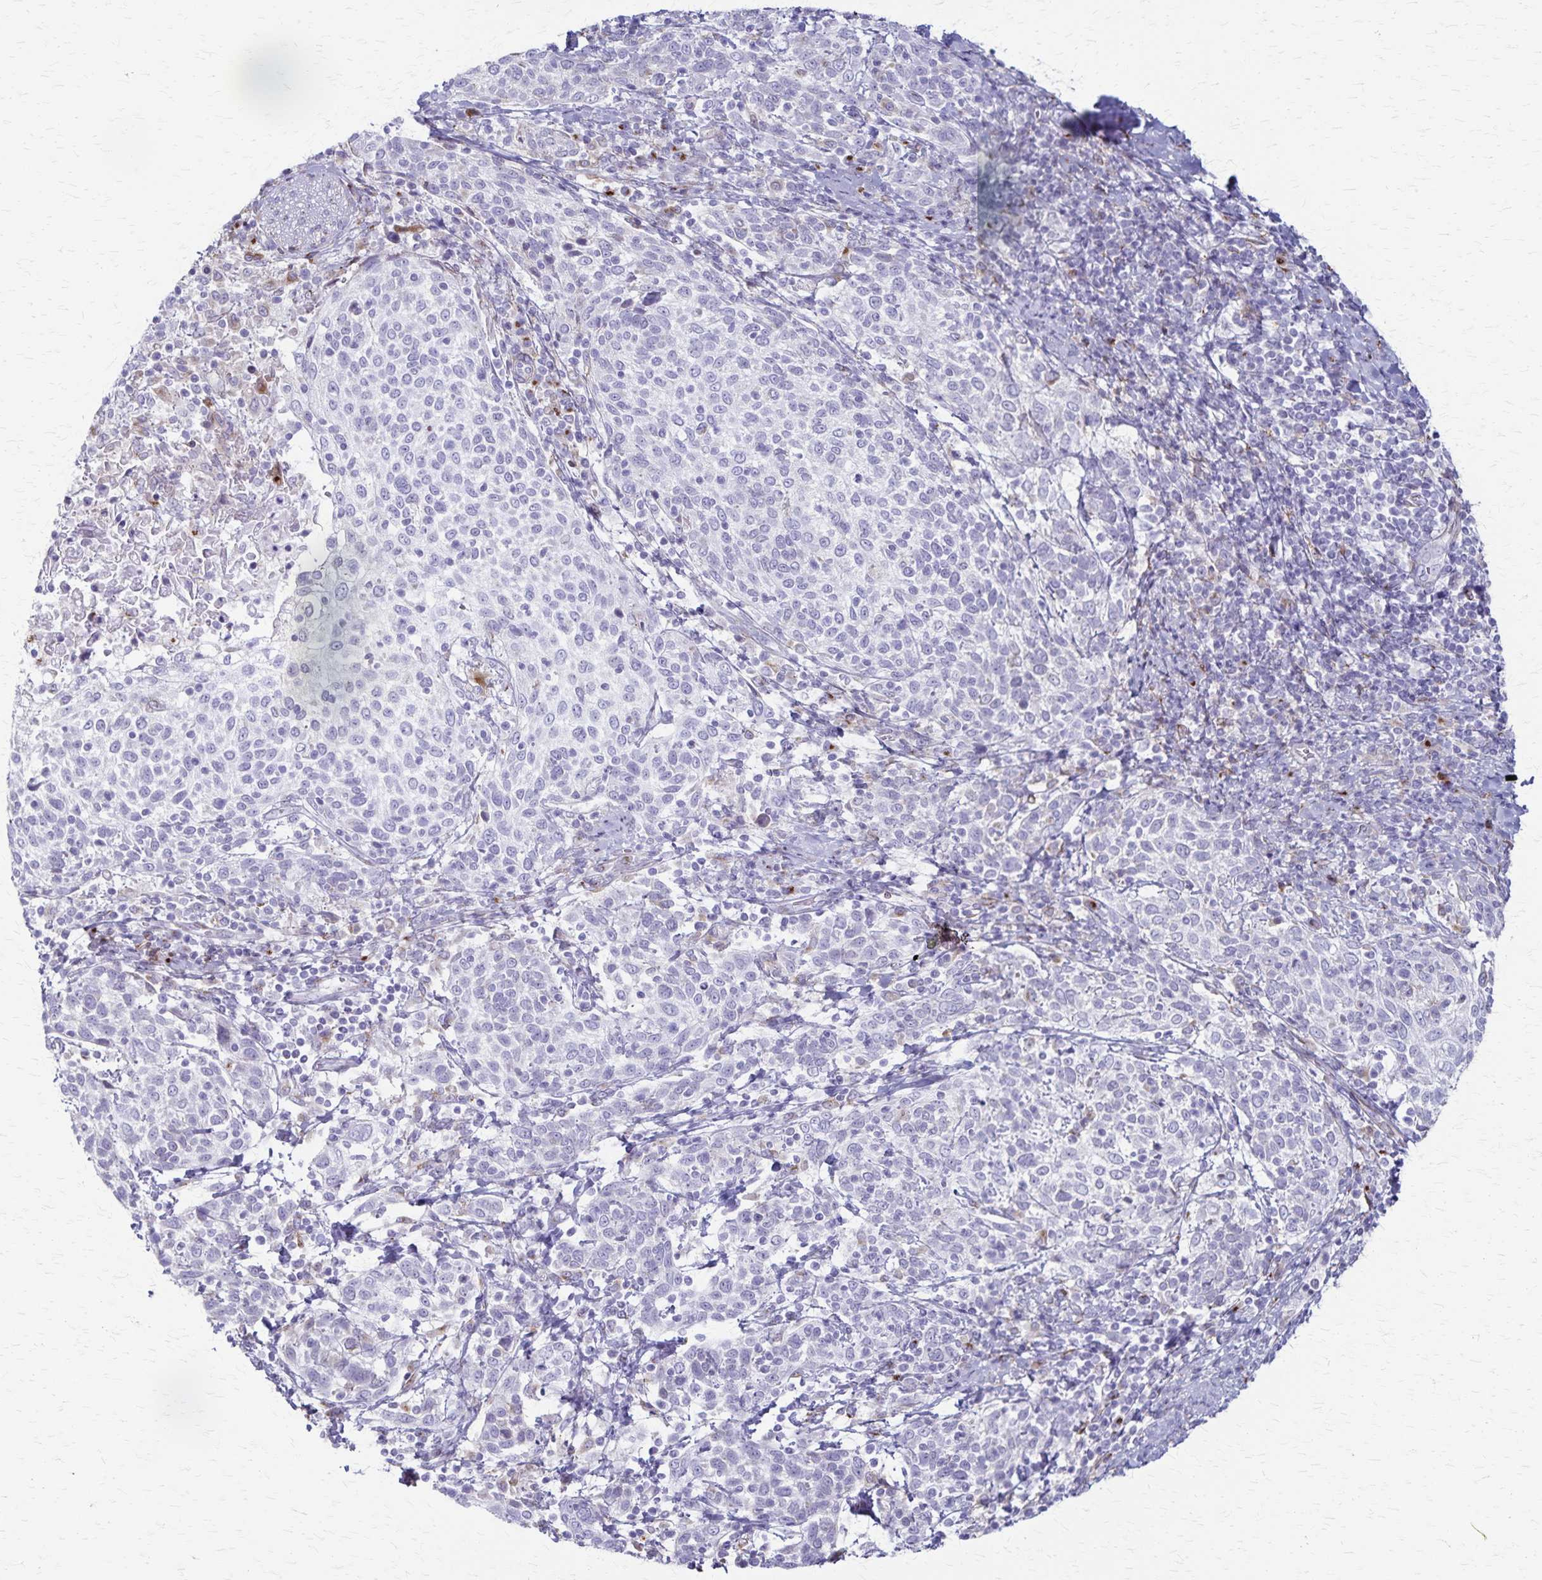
{"staining": {"intensity": "negative", "quantity": "none", "location": "none"}, "tissue": "cervical cancer", "cell_type": "Tumor cells", "image_type": "cancer", "snomed": [{"axis": "morphology", "description": "Squamous cell carcinoma, NOS"}, {"axis": "topography", "description": "Cervix"}], "caption": "A micrograph of cervical cancer stained for a protein demonstrates no brown staining in tumor cells.", "gene": "MCFD2", "patient": {"sex": "female", "age": 61}}